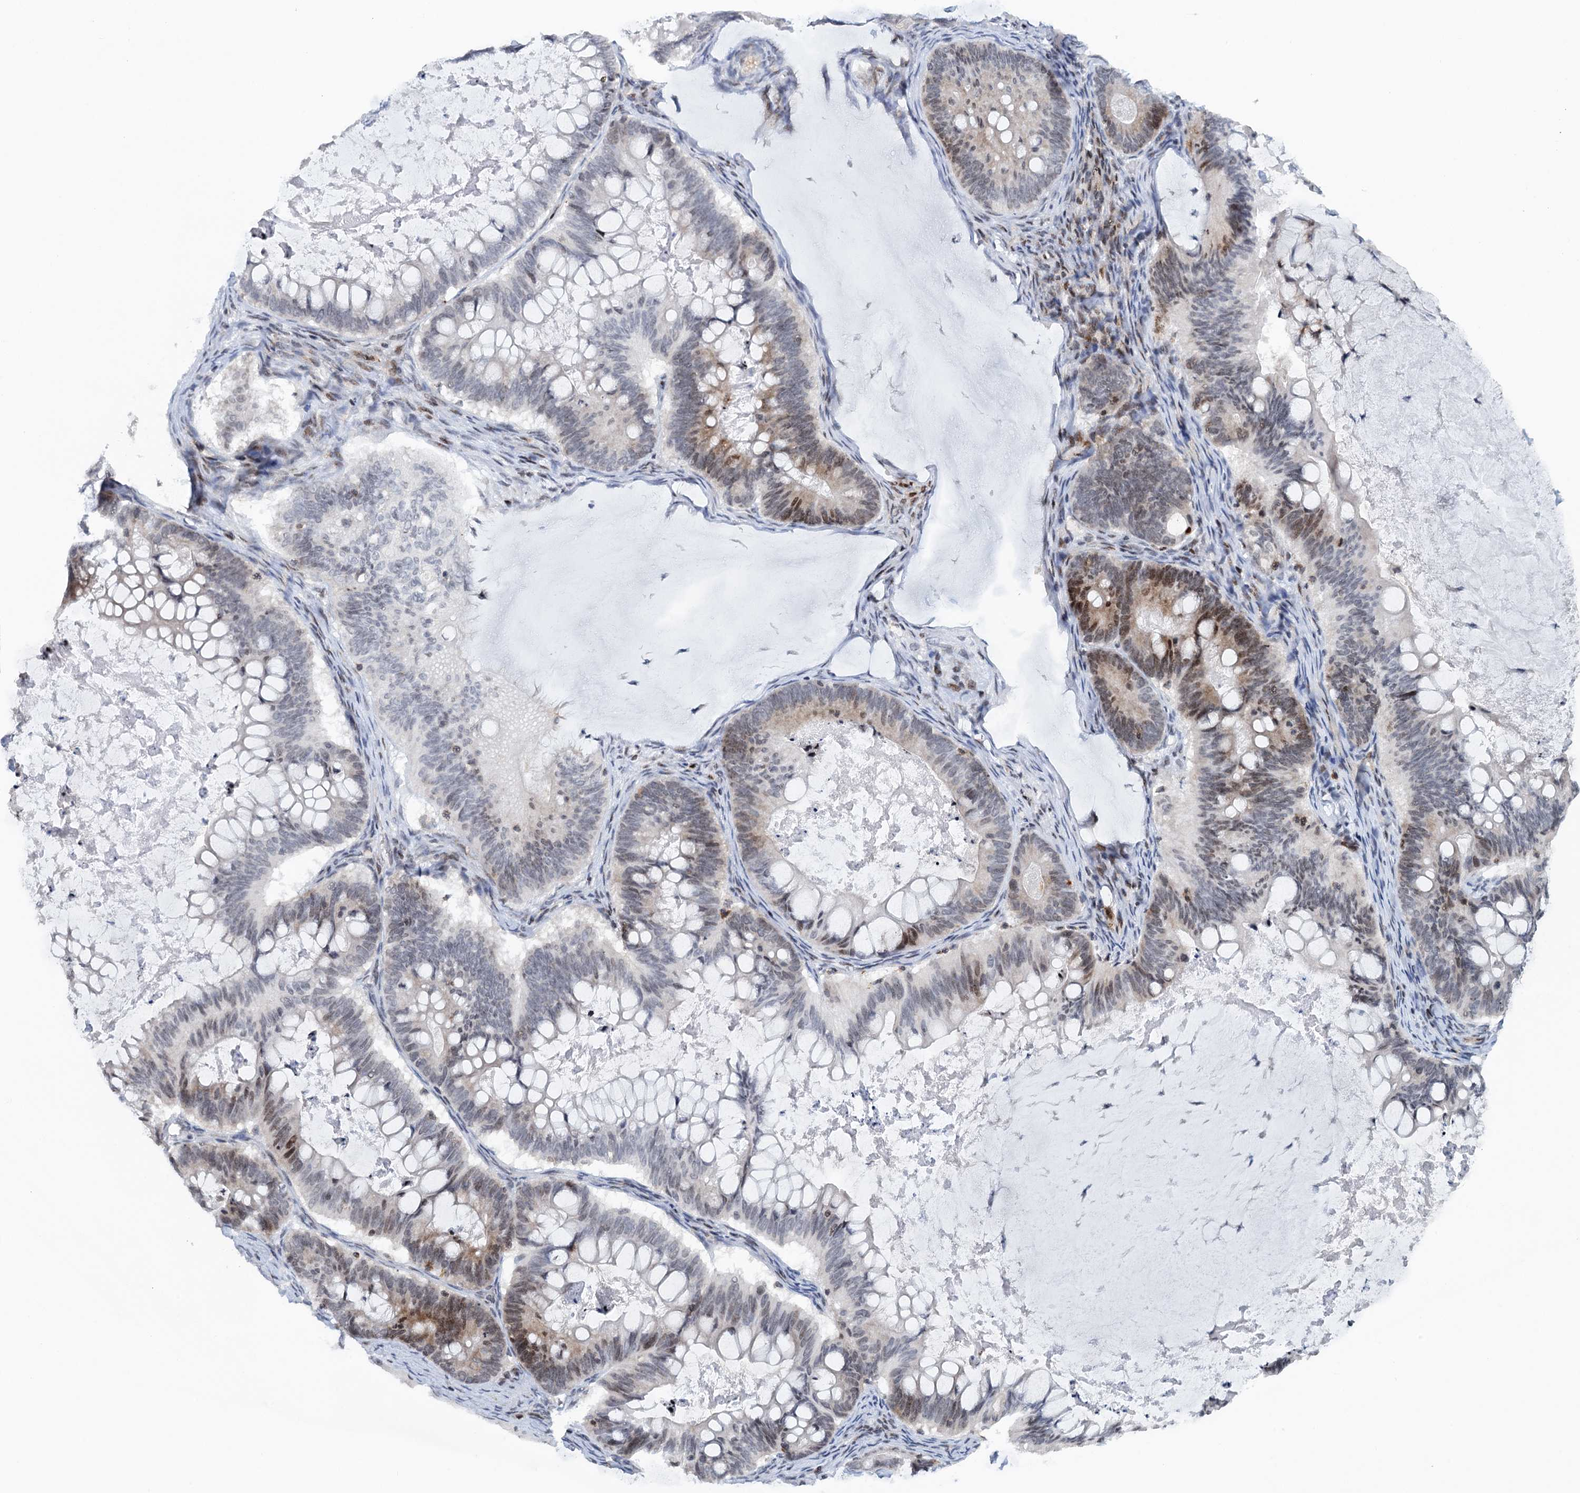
{"staining": {"intensity": "moderate", "quantity": "<25%", "location": "cytoplasmic/membranous,nuclear"}, "tissue": "ovarian cancer", "cell_type": "Tumor cells", "image_type": "cancer", "snomed": [{"axis": "morphology", "description": "Cystadenocarcinoma, mucinous, NOS"}, {"axis": "topography", "description": "Ovary"}], "caption": "A micrograph showing moderate cytoplasmic/membranous and nuclear staining in approximately <25% of tumor cells in ovarian cancer (mucinous cystadenocarcinoma), as visualized by brown immunohistochemical staining.", "gene": "FYB1", "patient": {"sex": "female", "age": 61}}